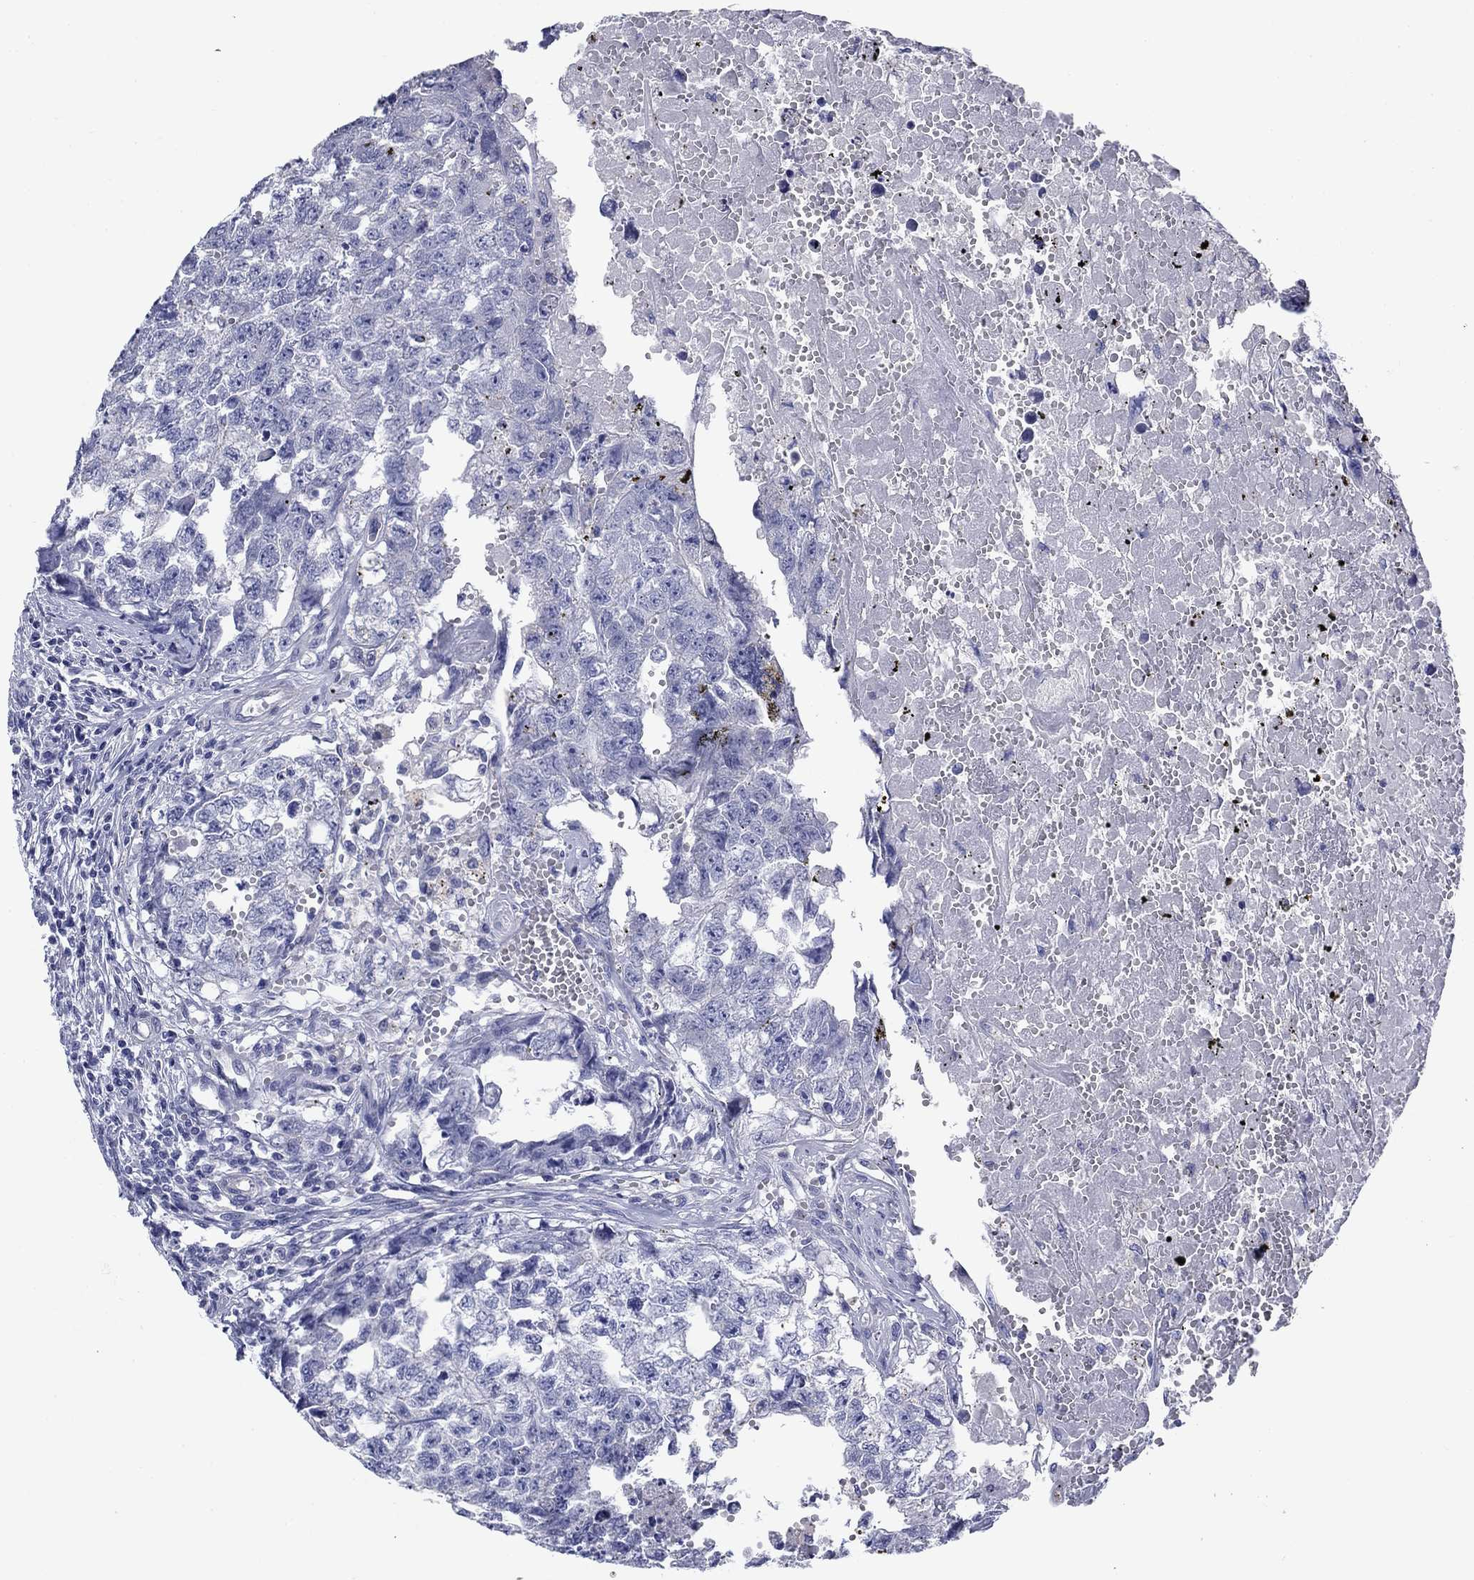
{"staining": {"intensity": "negative", "quantity": "none", "location": "none"}, "tissue": "testis cancer", "cell_type": "Tumor cells", "image_type": "cancer", "snomed": [{"axis": "morphology", "description": "Seminoma, NOS"}, {"axis": "morphology", "description": "Carcinoma, Embryonal, NOS"}, {"axis": "topography", "description": "Testis"}], "caption": "DAB (3,3'-diaminobenzidine) immunohistochemical staining of human testis cancer (embryonal carcinoma) exhibits no significant staining in tumor cells.", "gene": "PRKCG", "patient": {"sex": "male", "age": 22}}